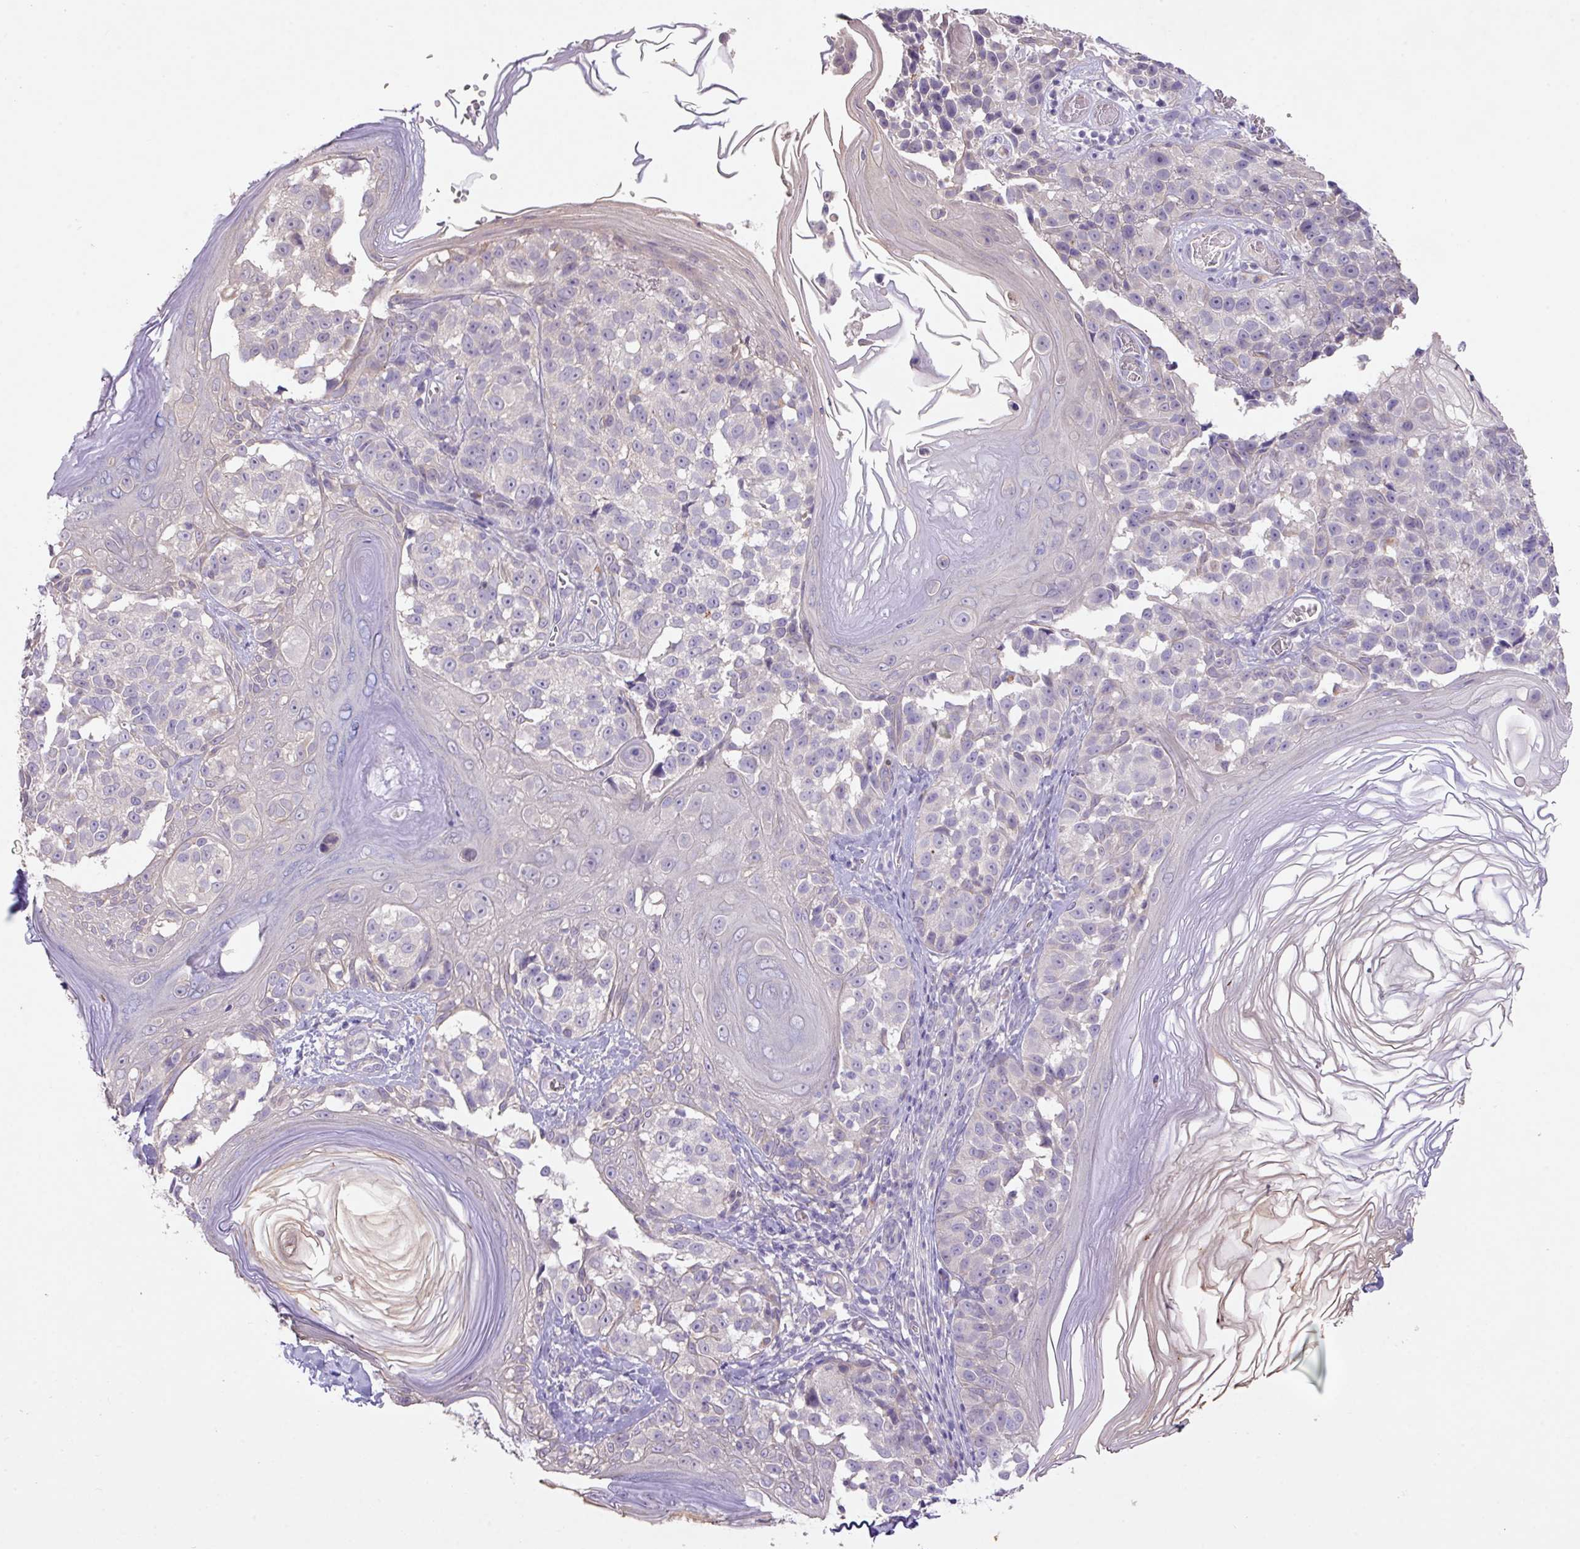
{"staining": {"intensity": "negative", "quantity": "none", "location": "none"}, "tissue": "melanoma", "cell_type": "Tumor cells", "image_type": "cancer", "snomed": [{"axis": "morphology", "description": "Malignant melanoma, NOS"}, {"axis": "topography", "description": "Skin"}], "caption": "IHC micrograph of malignant melanoma stained for a protein (brown), which reveals no staining in tumor cells. (DAB immunohistochemistry with hematoxylin counter stain).", "gene": "PRADC1", "patient": {"sex": "male", "age": 73}}